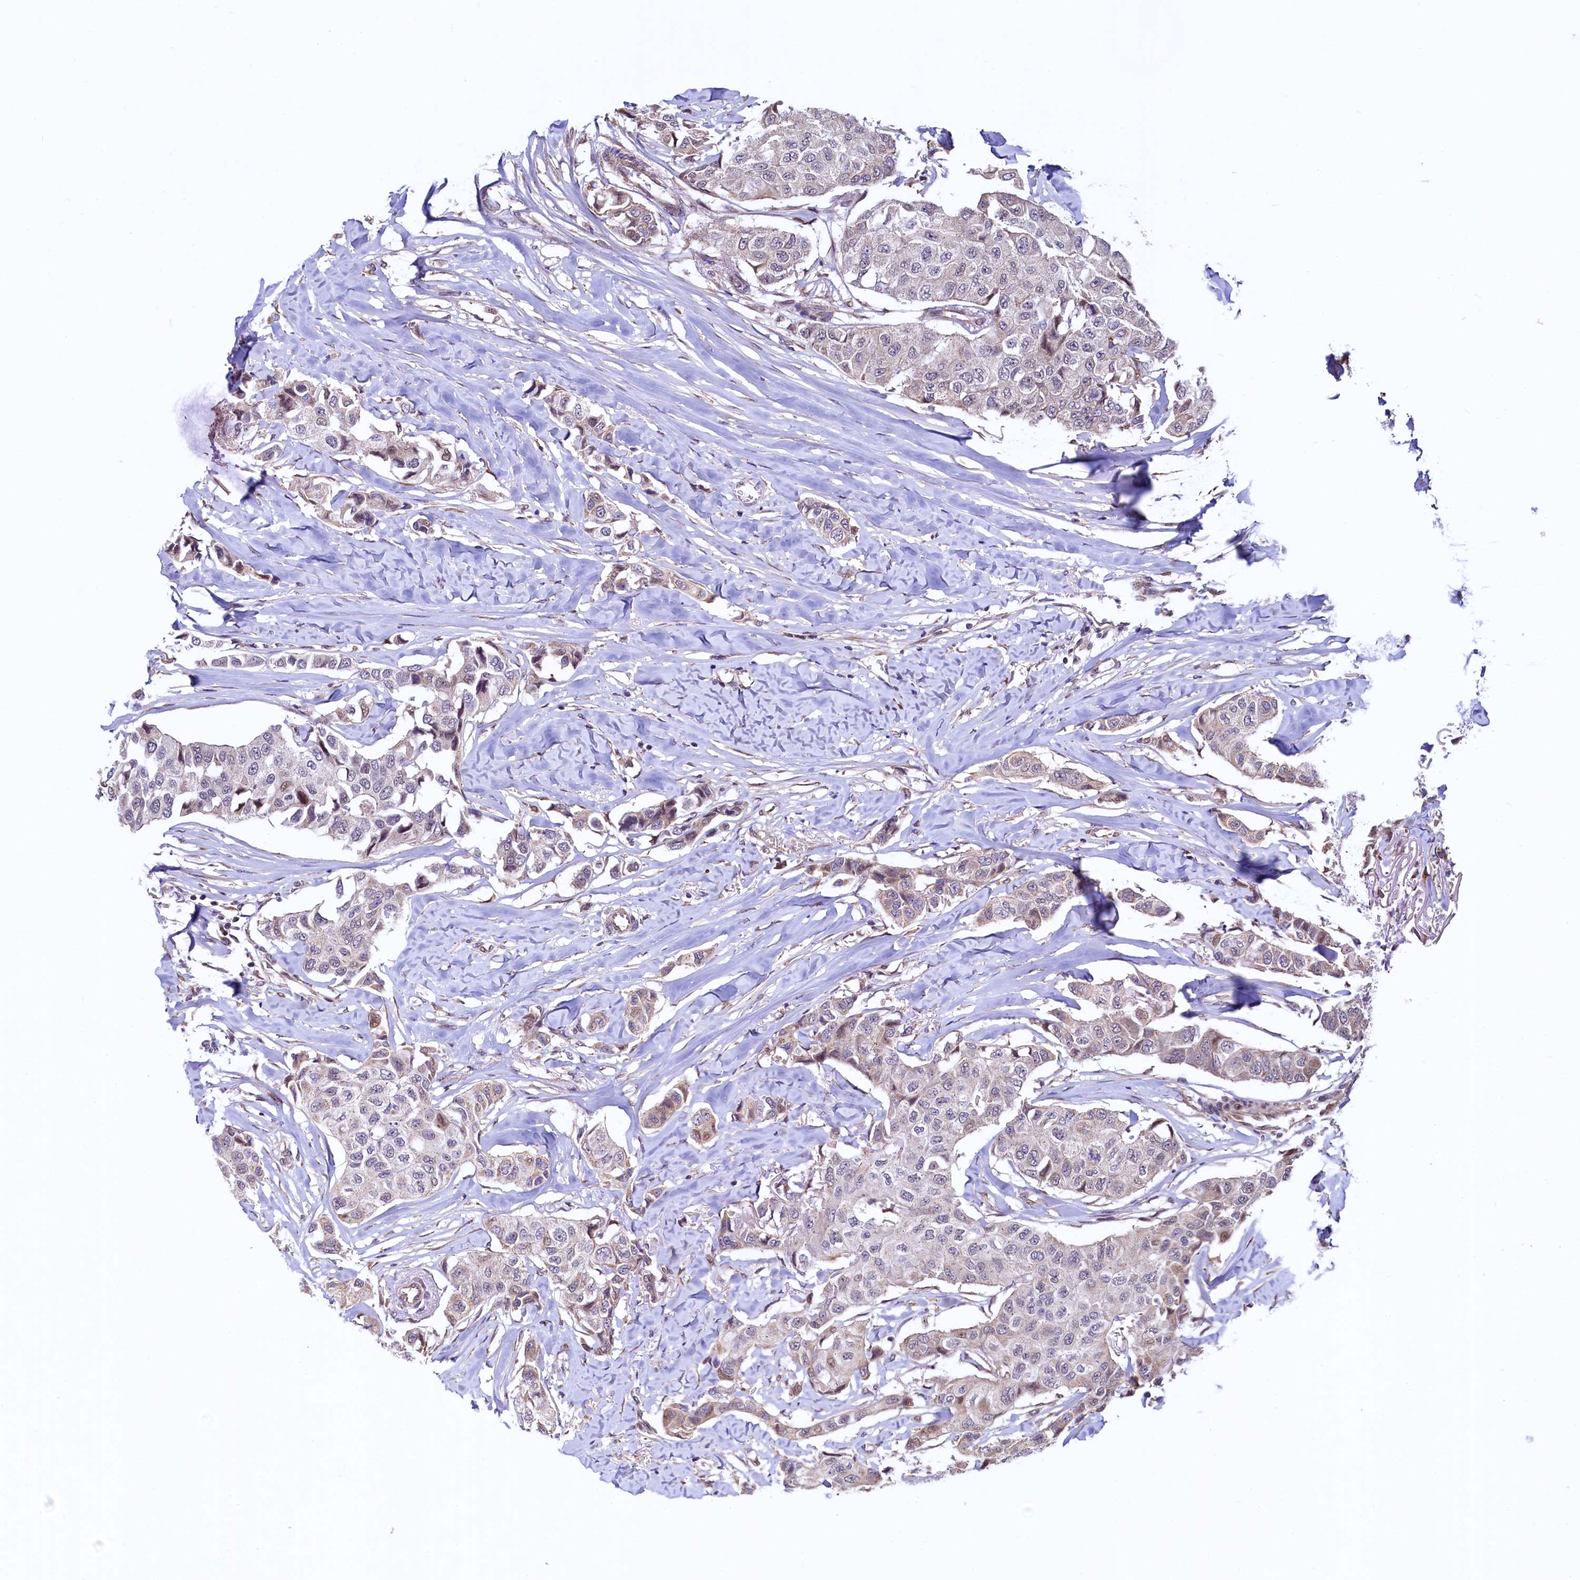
{"staining": {"intensity": "weak", "quantity": "<25%", "location": "cytoplasmic/membranous,nuclear"}, "tissue": "breast cancer", "cell_type": "Tumor cells", "image_type": "cancer", "snomed": [{"axis": "morphology", "description": "Duct carcinoma"}, {"axis": "topography", "description": "Breast"}], "caption": "The photomicrograph displays no significant positivity in tumor cells of breast cancer (intraductal carcinoma). (Brightfield microscopy of DAB immunohistochemistry (IHC) at high magnification).", "gene": "RBFA", "patient": {"sex": "female", "age": 80}}